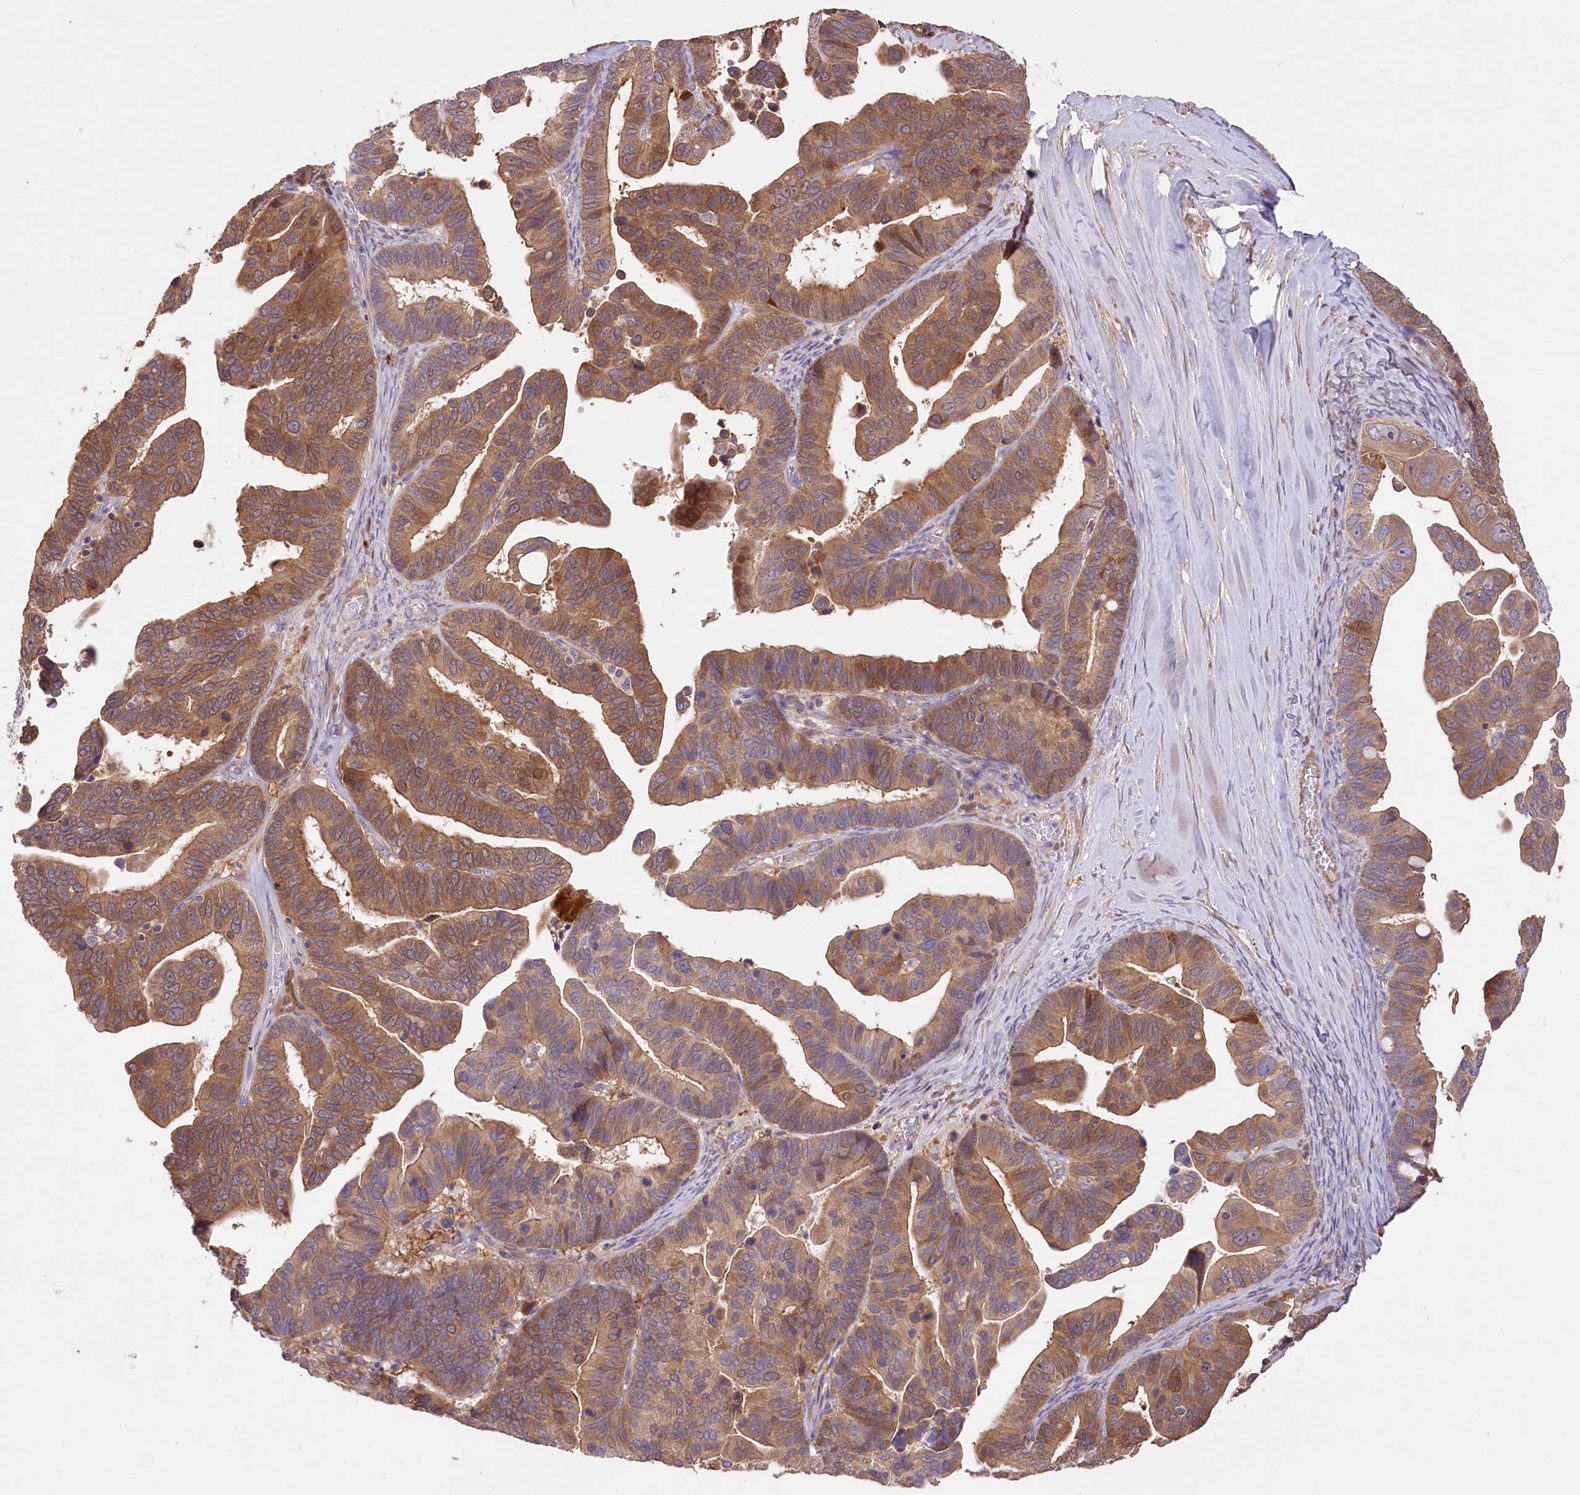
{"staining": {"intensity": "moderate", "quantity": ">75%", "location": "cytoplasmic/membranous"}, "tissue": "ovarian cancer", "cell_type": "Tumor cells", "image_type": "cancer", "snomed": [{"axis": "morphology", "description": "Cystadenocarcinoma, serous, NOS"}, {"axis": "topography", "description": "Ovary"}], "caption": "IHC of ovarian cancer (serous cystadenocarcinoma) exhibits medium levels of moderate cytoplasmic/membranous expression in approximately >75% of tumor cells.", "gene": "PBLD", "patient": {"sex": "female", "age": 56}}